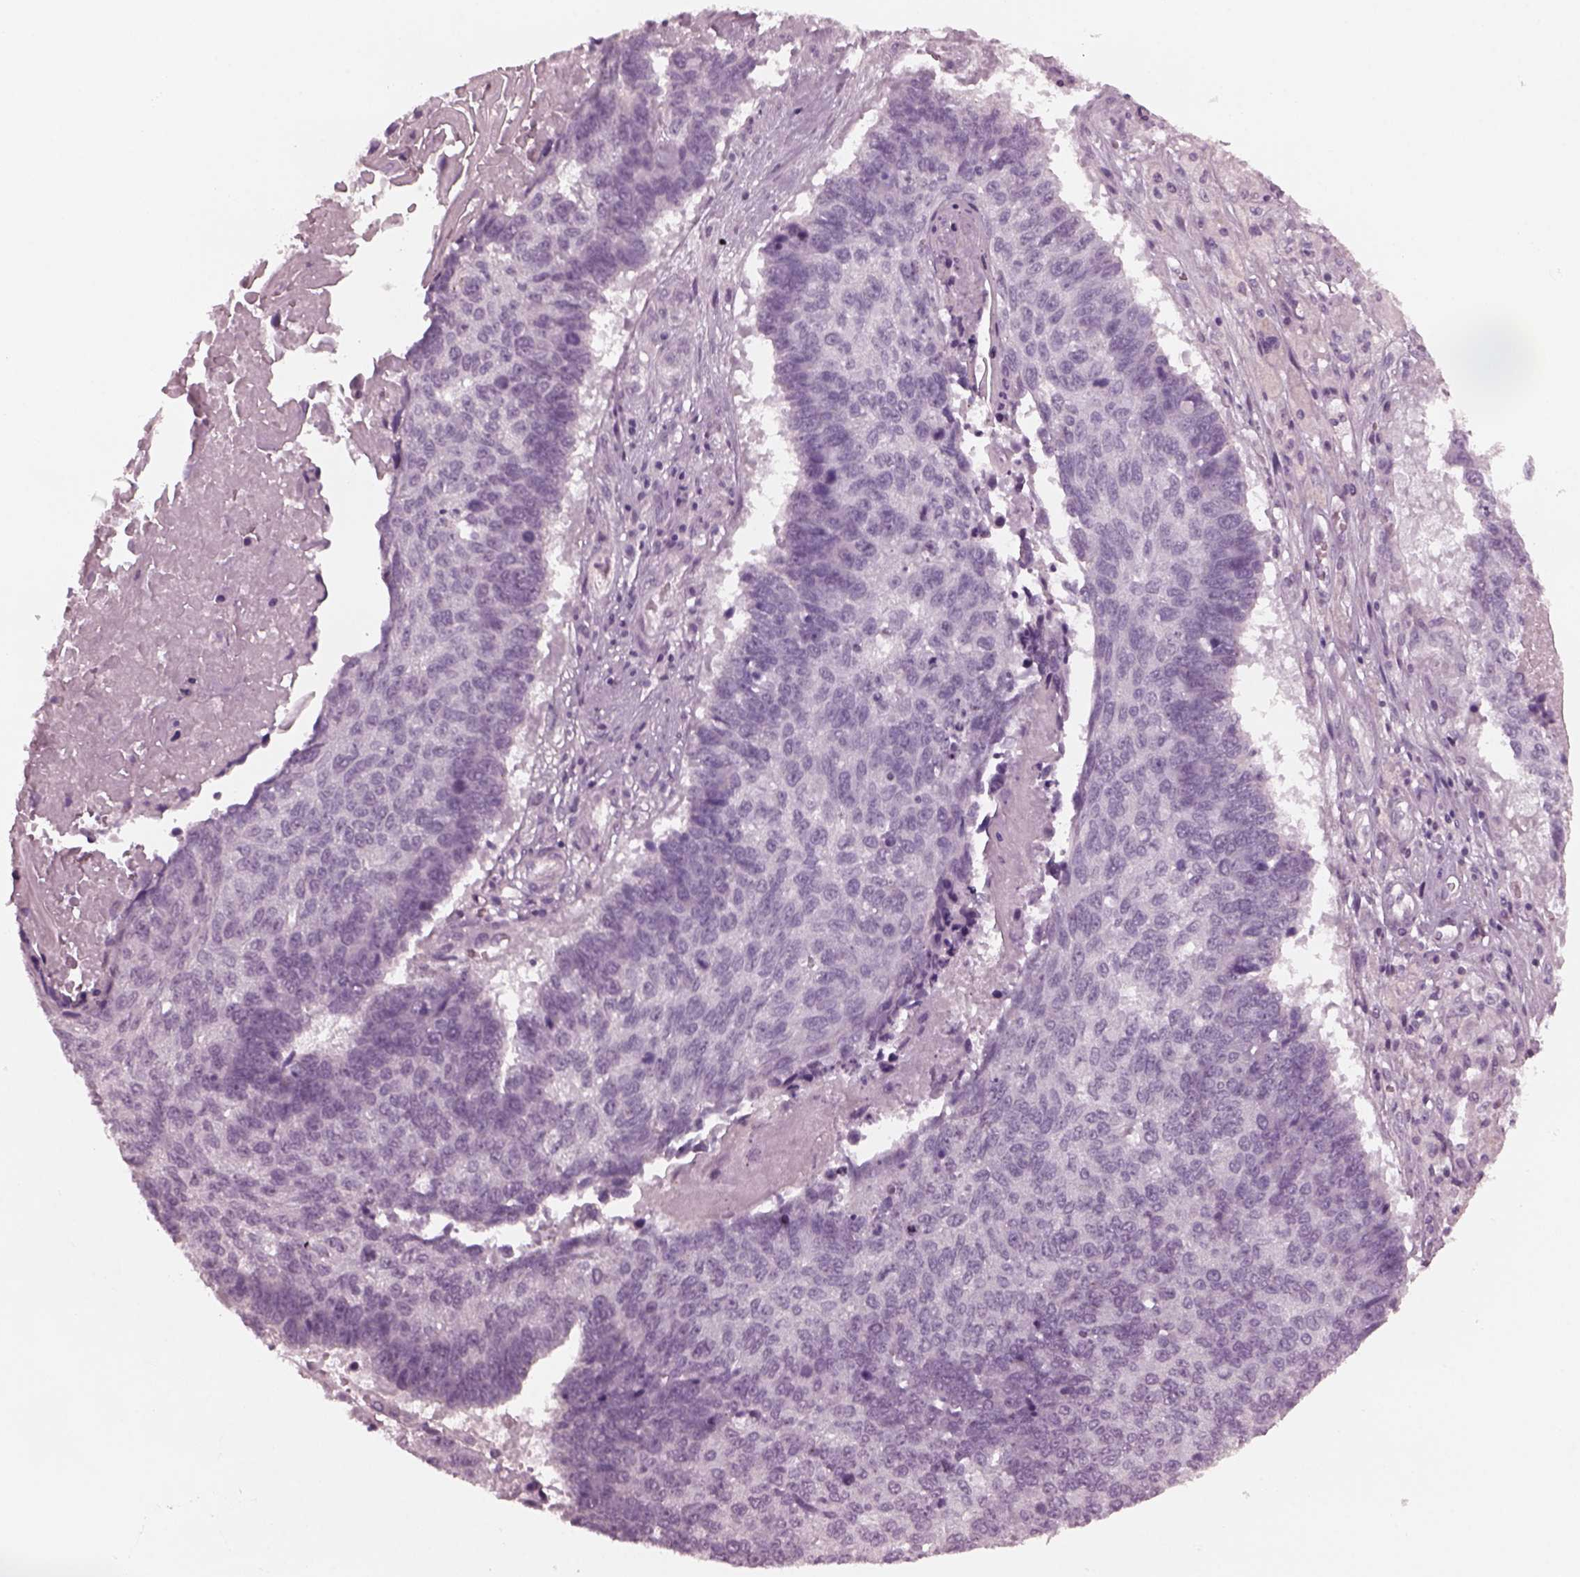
{"staining": {"intensity": "negative", "quantity": "none", "location": "none"}, "tissue": "lung cancer", "cell_type": "Tumor cells", "image_type": "cancer", "snomed": [{"axis": "morphology", "description": "Squamous cell carcinoma, NOS"}, {"axis": "topography", "description": "Lung"}], "caption": "Tumor cells show no significant protein expression in lung cancer.", "gene": "YY2", "patient": {"sex": "male", "age": 73}}